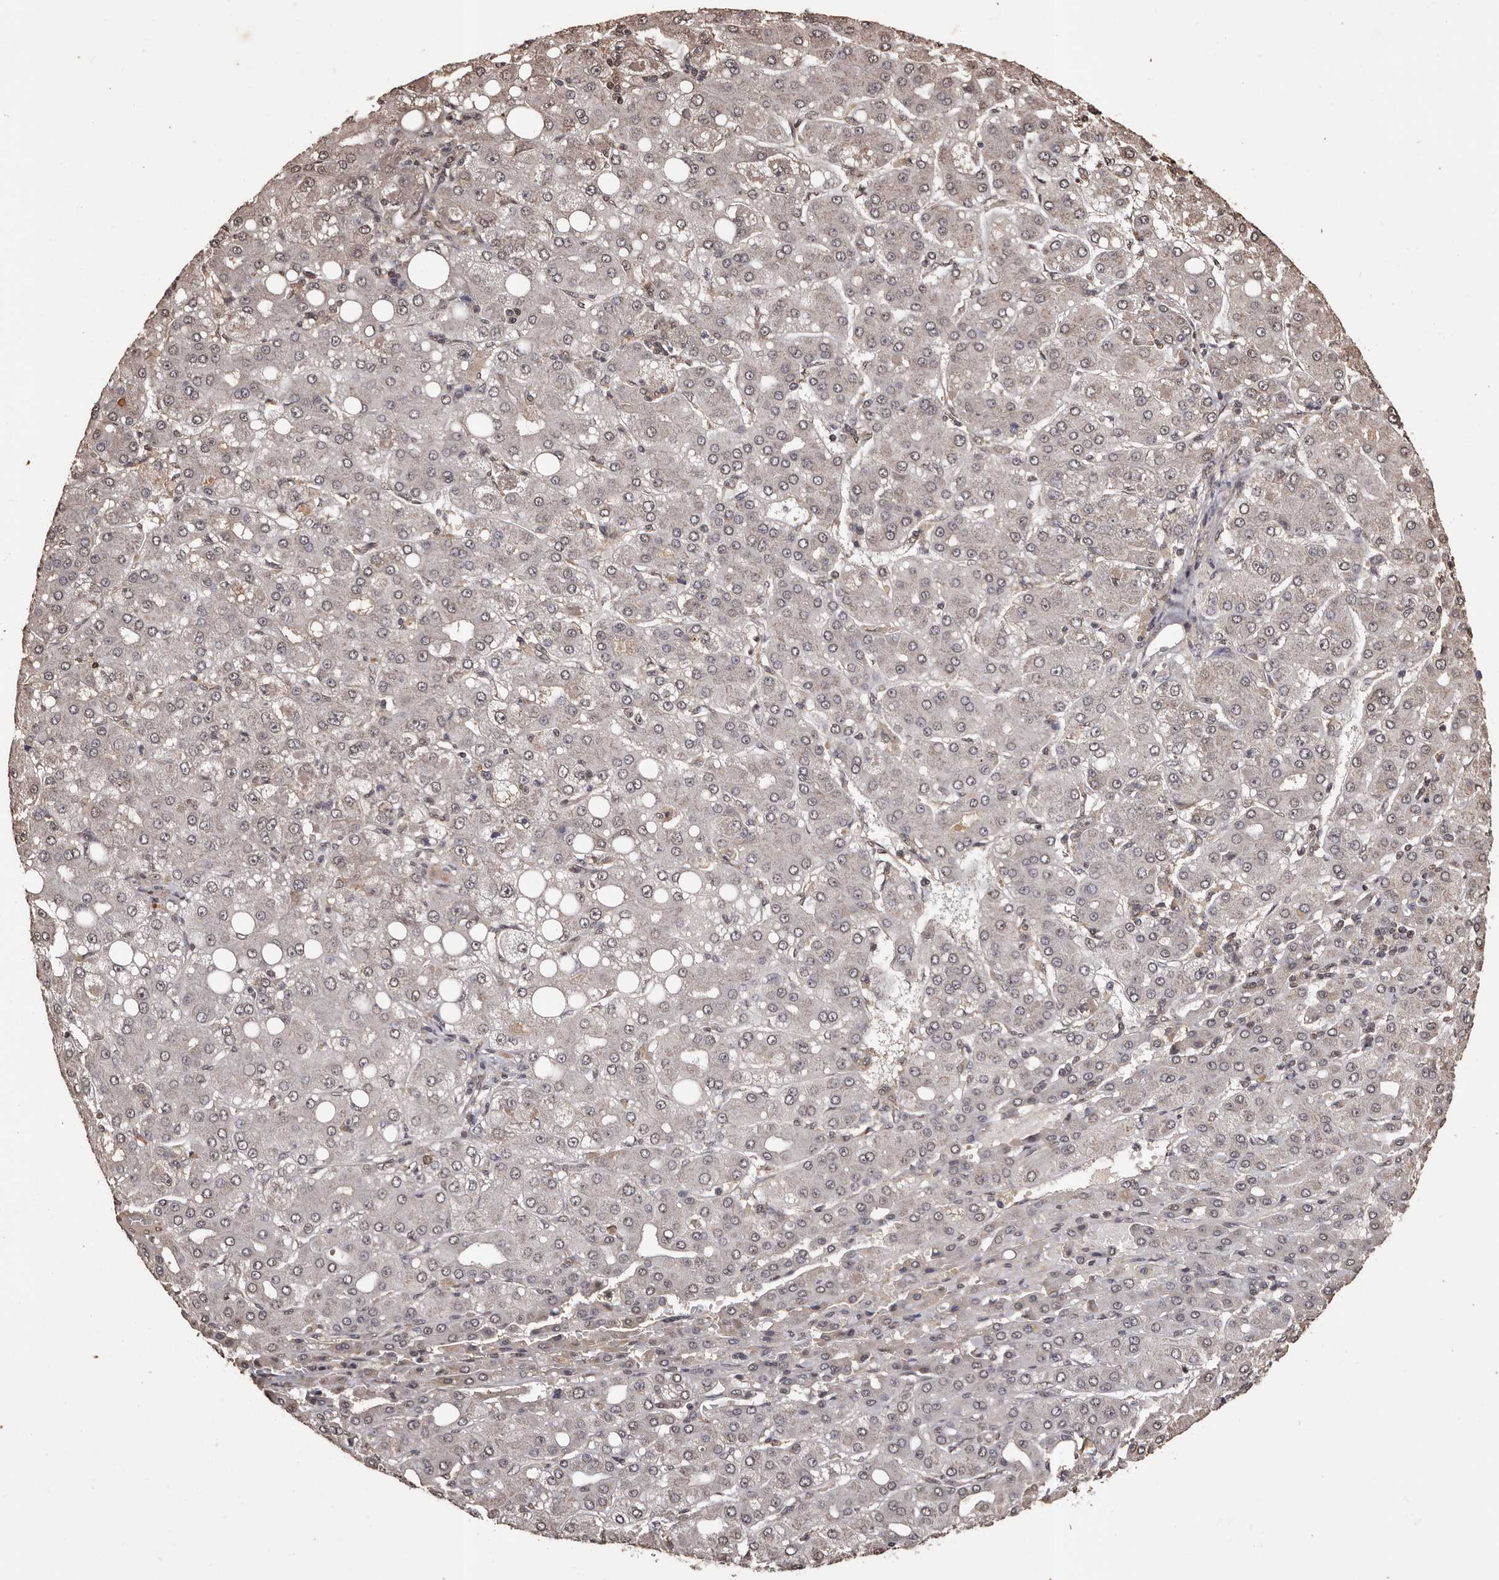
{"staining": {"intensity": "weak", "quantity": "<25%", "location": "nuclear"}, "tissue": "liver cancer", "cell_type": "Tumor cells", "image_type": "cancer", "snomed": [{"axis": "morphology", "description": "Carcinoma, Hepatocellular, NOS"}, {"axis": "topography", "description": "Liver"}], "caption": "IHC of human liver cancer (hepatocellular carcinoma) shows no positivity in tumor cells. (DAB (3,3'-diaminobenzidine) IHC, high magnification).", "gene": "NAV1", "patient": {"sex": "male", "age": 65}}